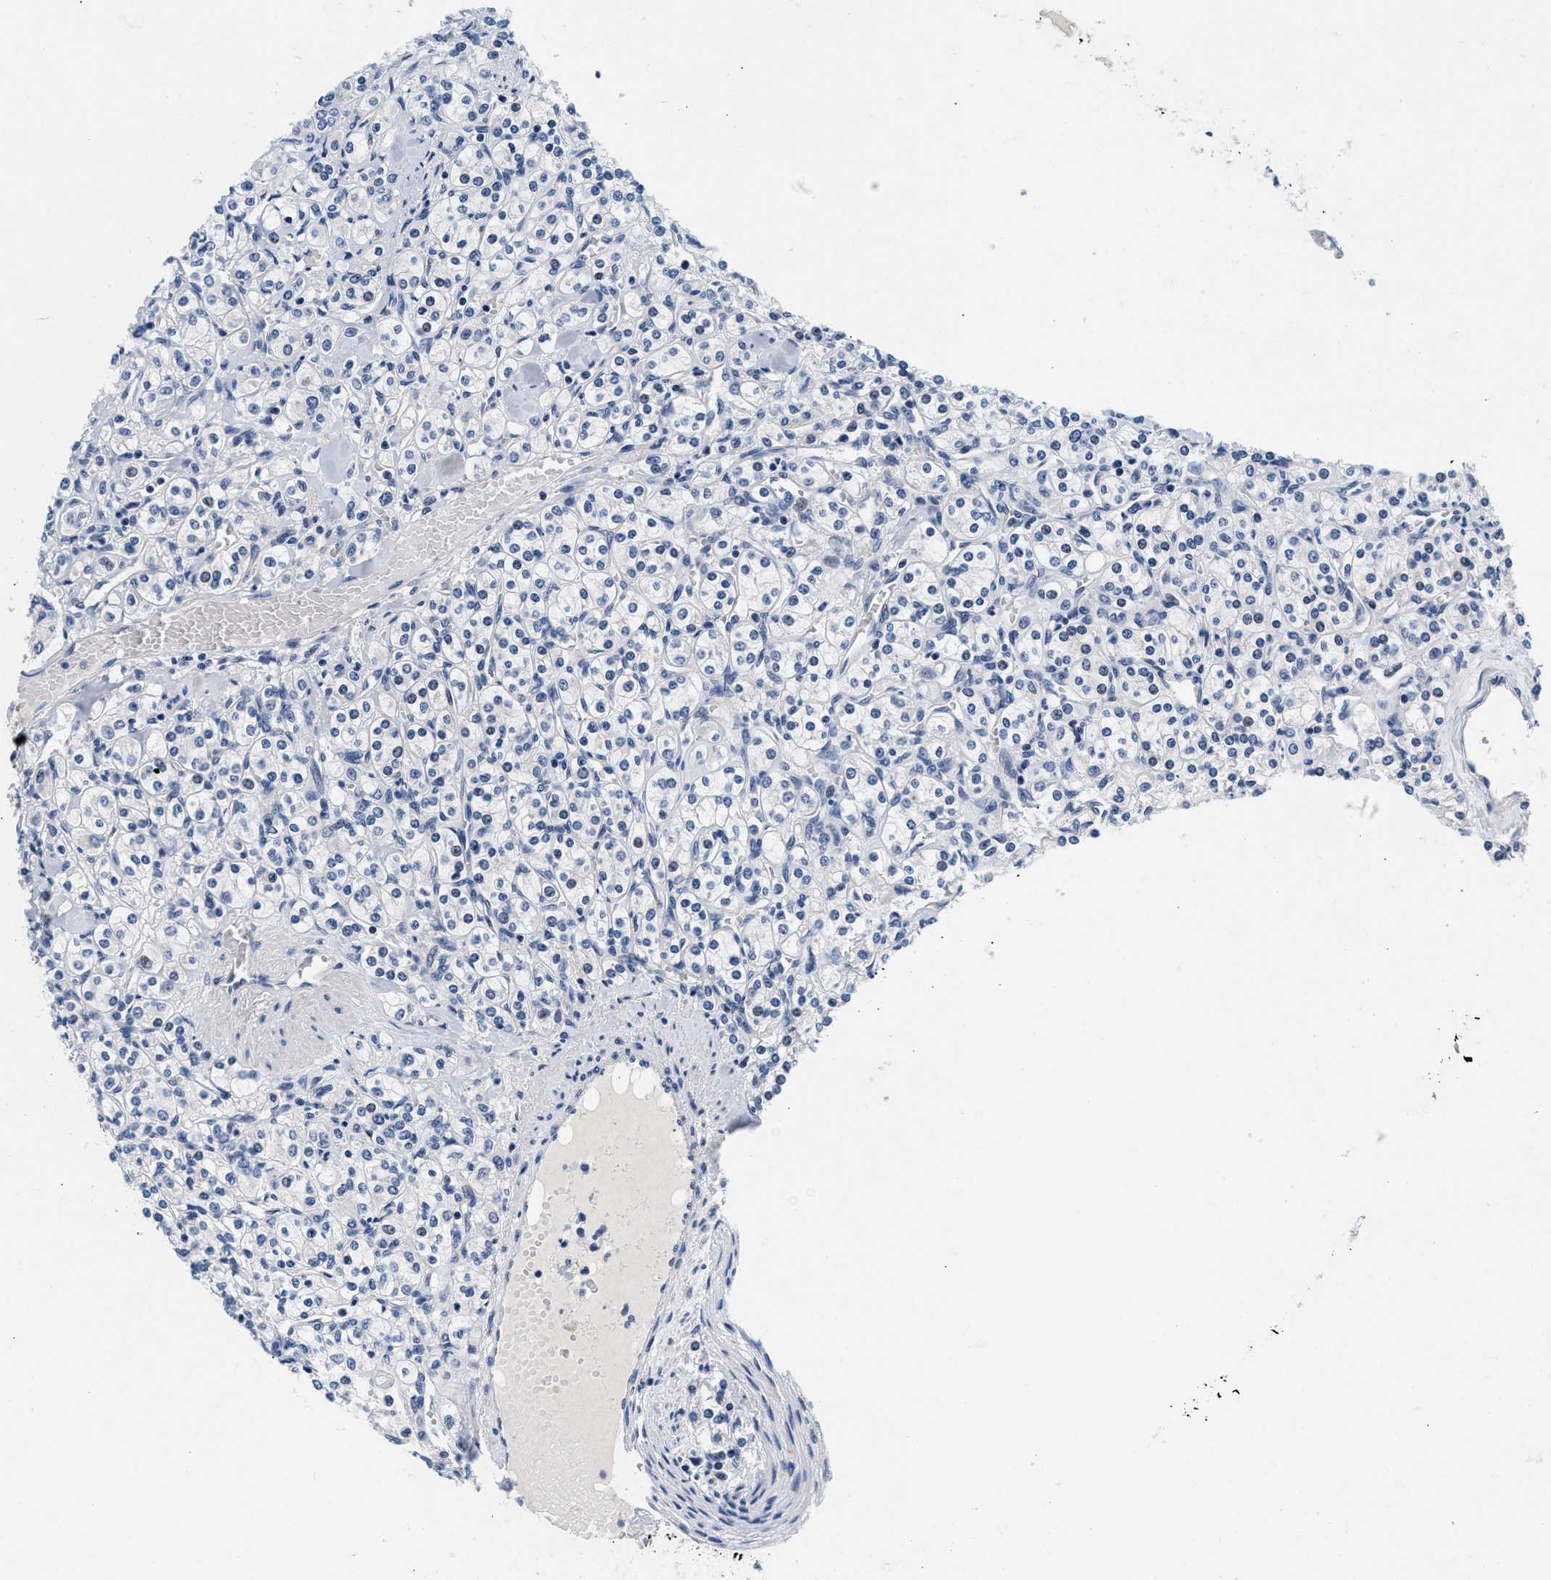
{"staining": {"intensity": "negative", "quantity": "none", "location": "none"}, "tissue": "renal cancer", "cell_type": "Tumor cells", "image_type": "cancer", "snomed": [{"axis": "morphology", "description": "Adenocarcinoma, NOS"}, {"axis": "topography", "description": "Kidney"}], "caption": "Tumor cells show no significant staining in adenocarcinoma (renal).", "gene": "PDP1", "patient": {"sex": "male", "age": 77}}